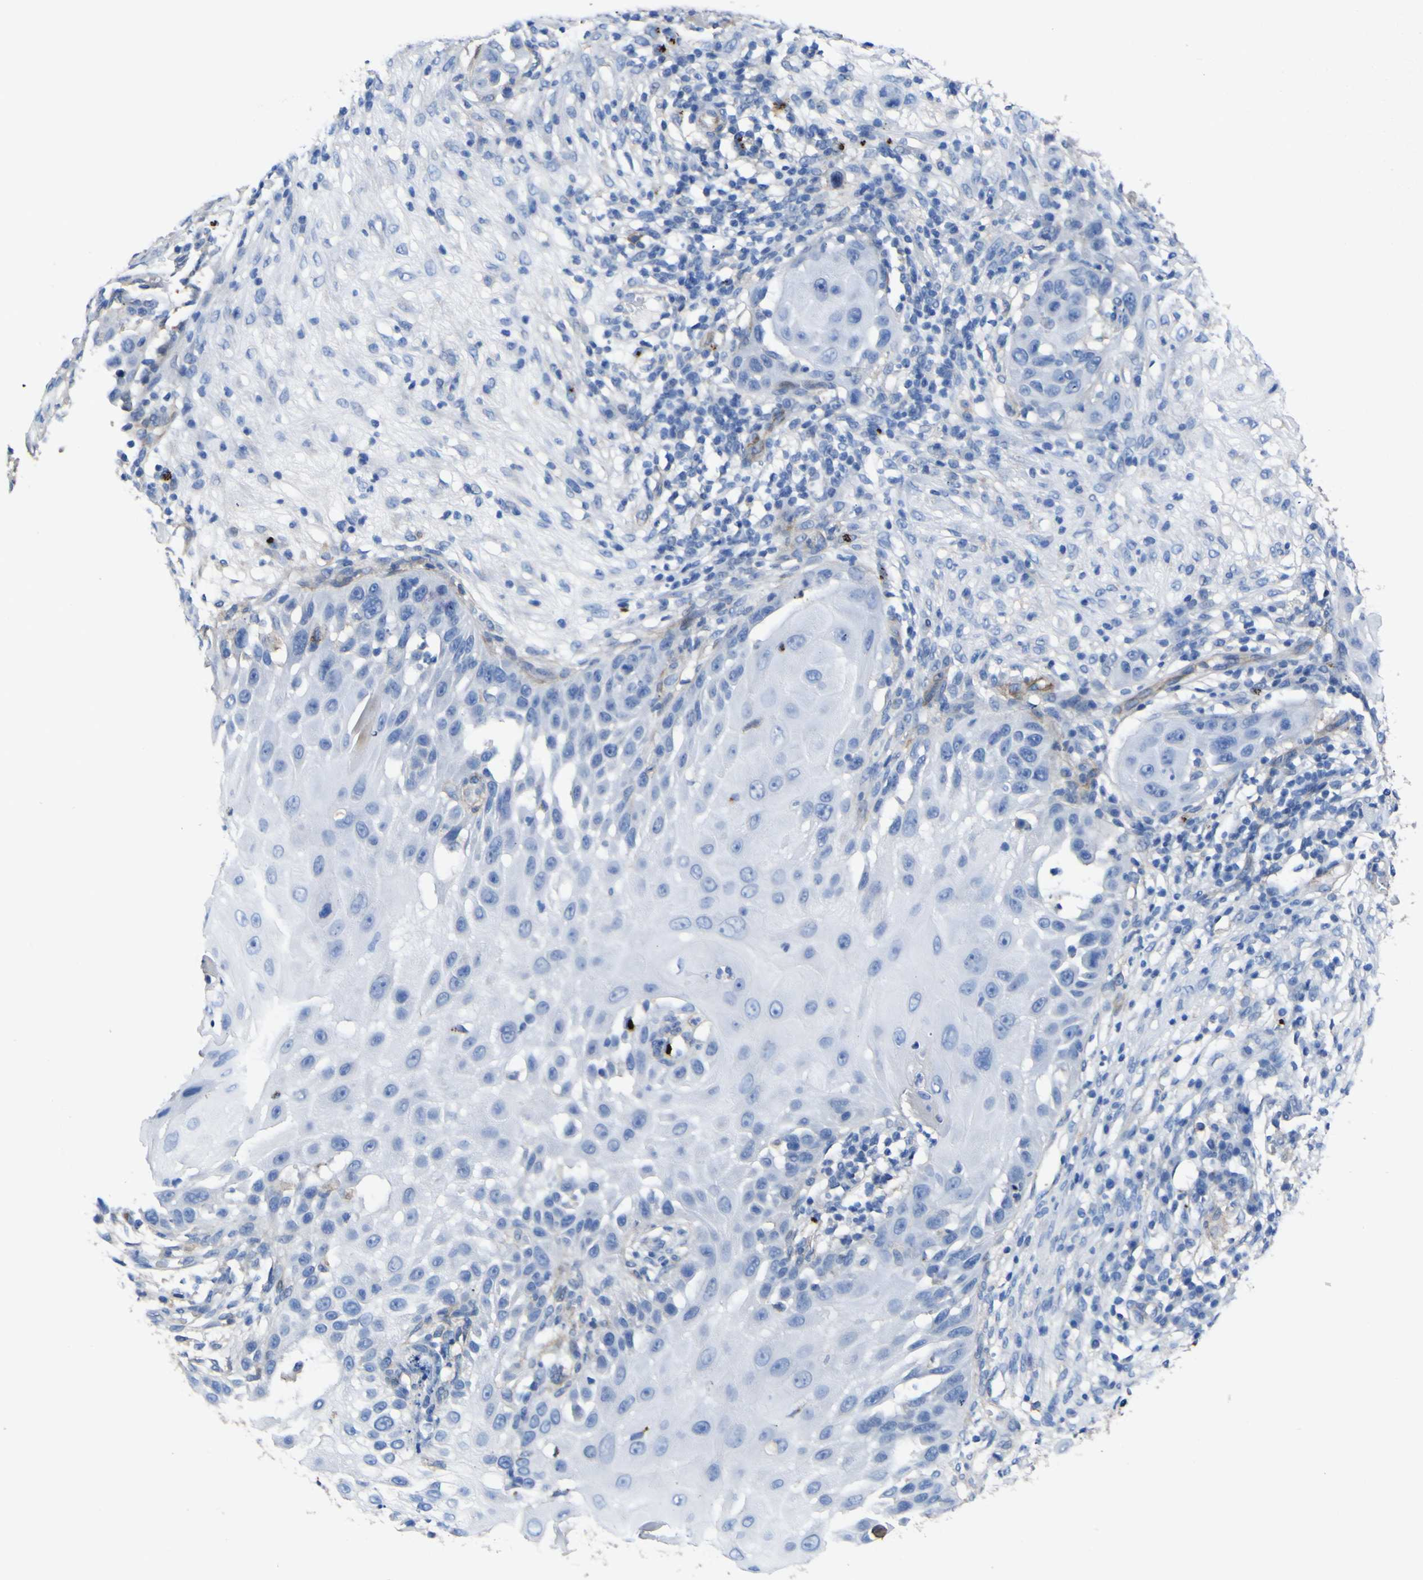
{"staining": {"intensity": "negative", "quantity": "none", "location": "none"}, "tissue": "skin cancer", "cell_type": "Tumor cells", "image_type": "cancer", "snomed": [{"axis": "morphology", "description": "Squamous cell carcinoma, NOS"}, {"axis": "topography", "description": "Skin"}], "caption": "High power microscopy histopathology image of an immunohistochemistry (IHC) histopathology image of squamous cell carcinoma (skin), revealing no significant staining in tumor cells.", "gene": "AGO4", "patient": {"sex": "female", "age": 44}}